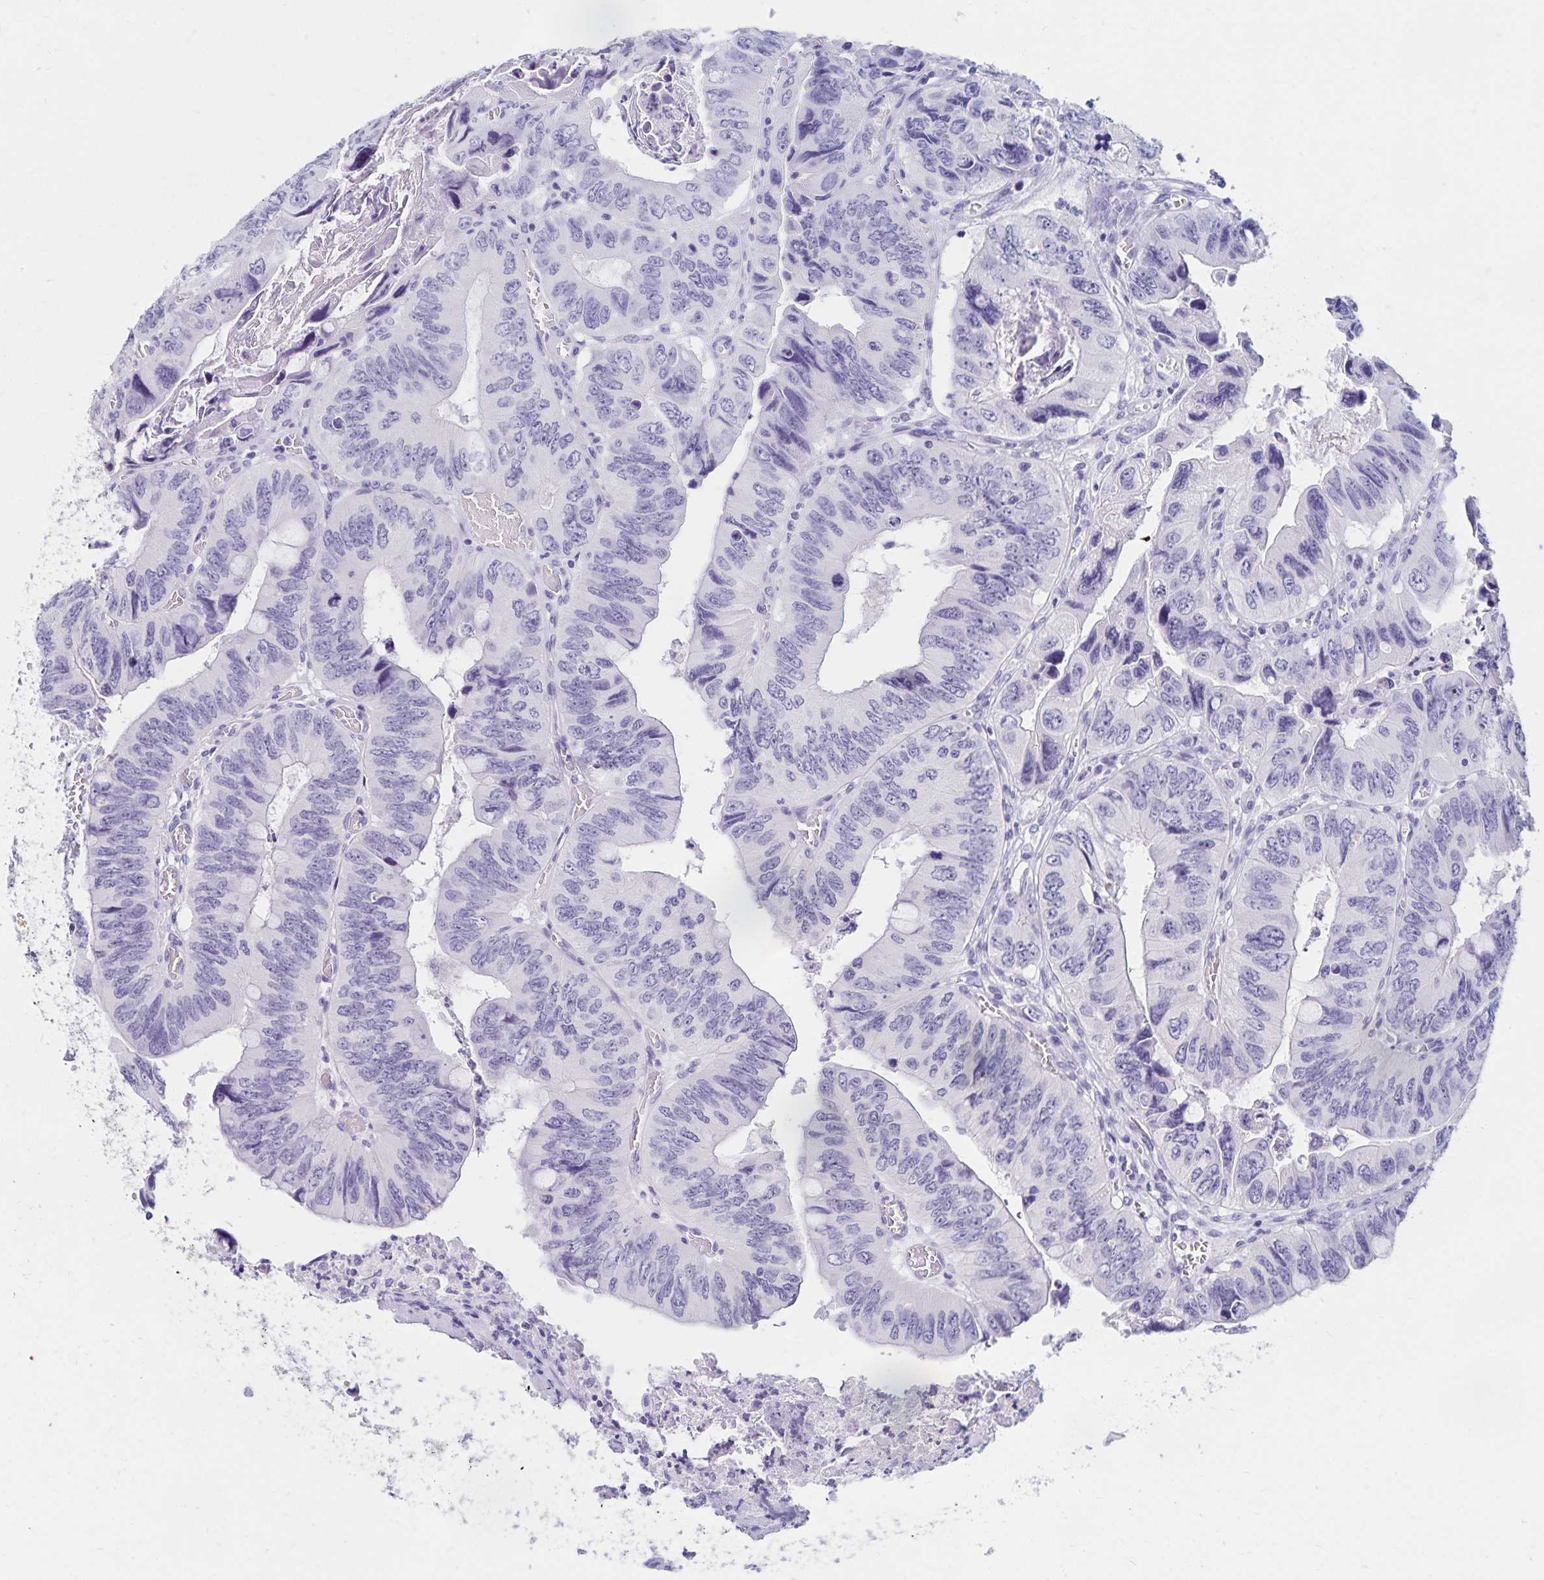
{"staining": {"intensity": "negative", "quantity": "none", "location": "none"}, "tissue": "colorectal cancer", "cell_type": "Tumor cells", "image_type": "cancer", "snomed": [{"axis": "morphology", "description": "Adenocarcinoma, NOS"}, {"axis": "topography", "description": "Colon"}], "caption": "Tumor cells show no significant protein expression in adenocarcinoma (colorectal).", "gene": "C2orf50", "patient": {"sex": "female", "age": 84}}